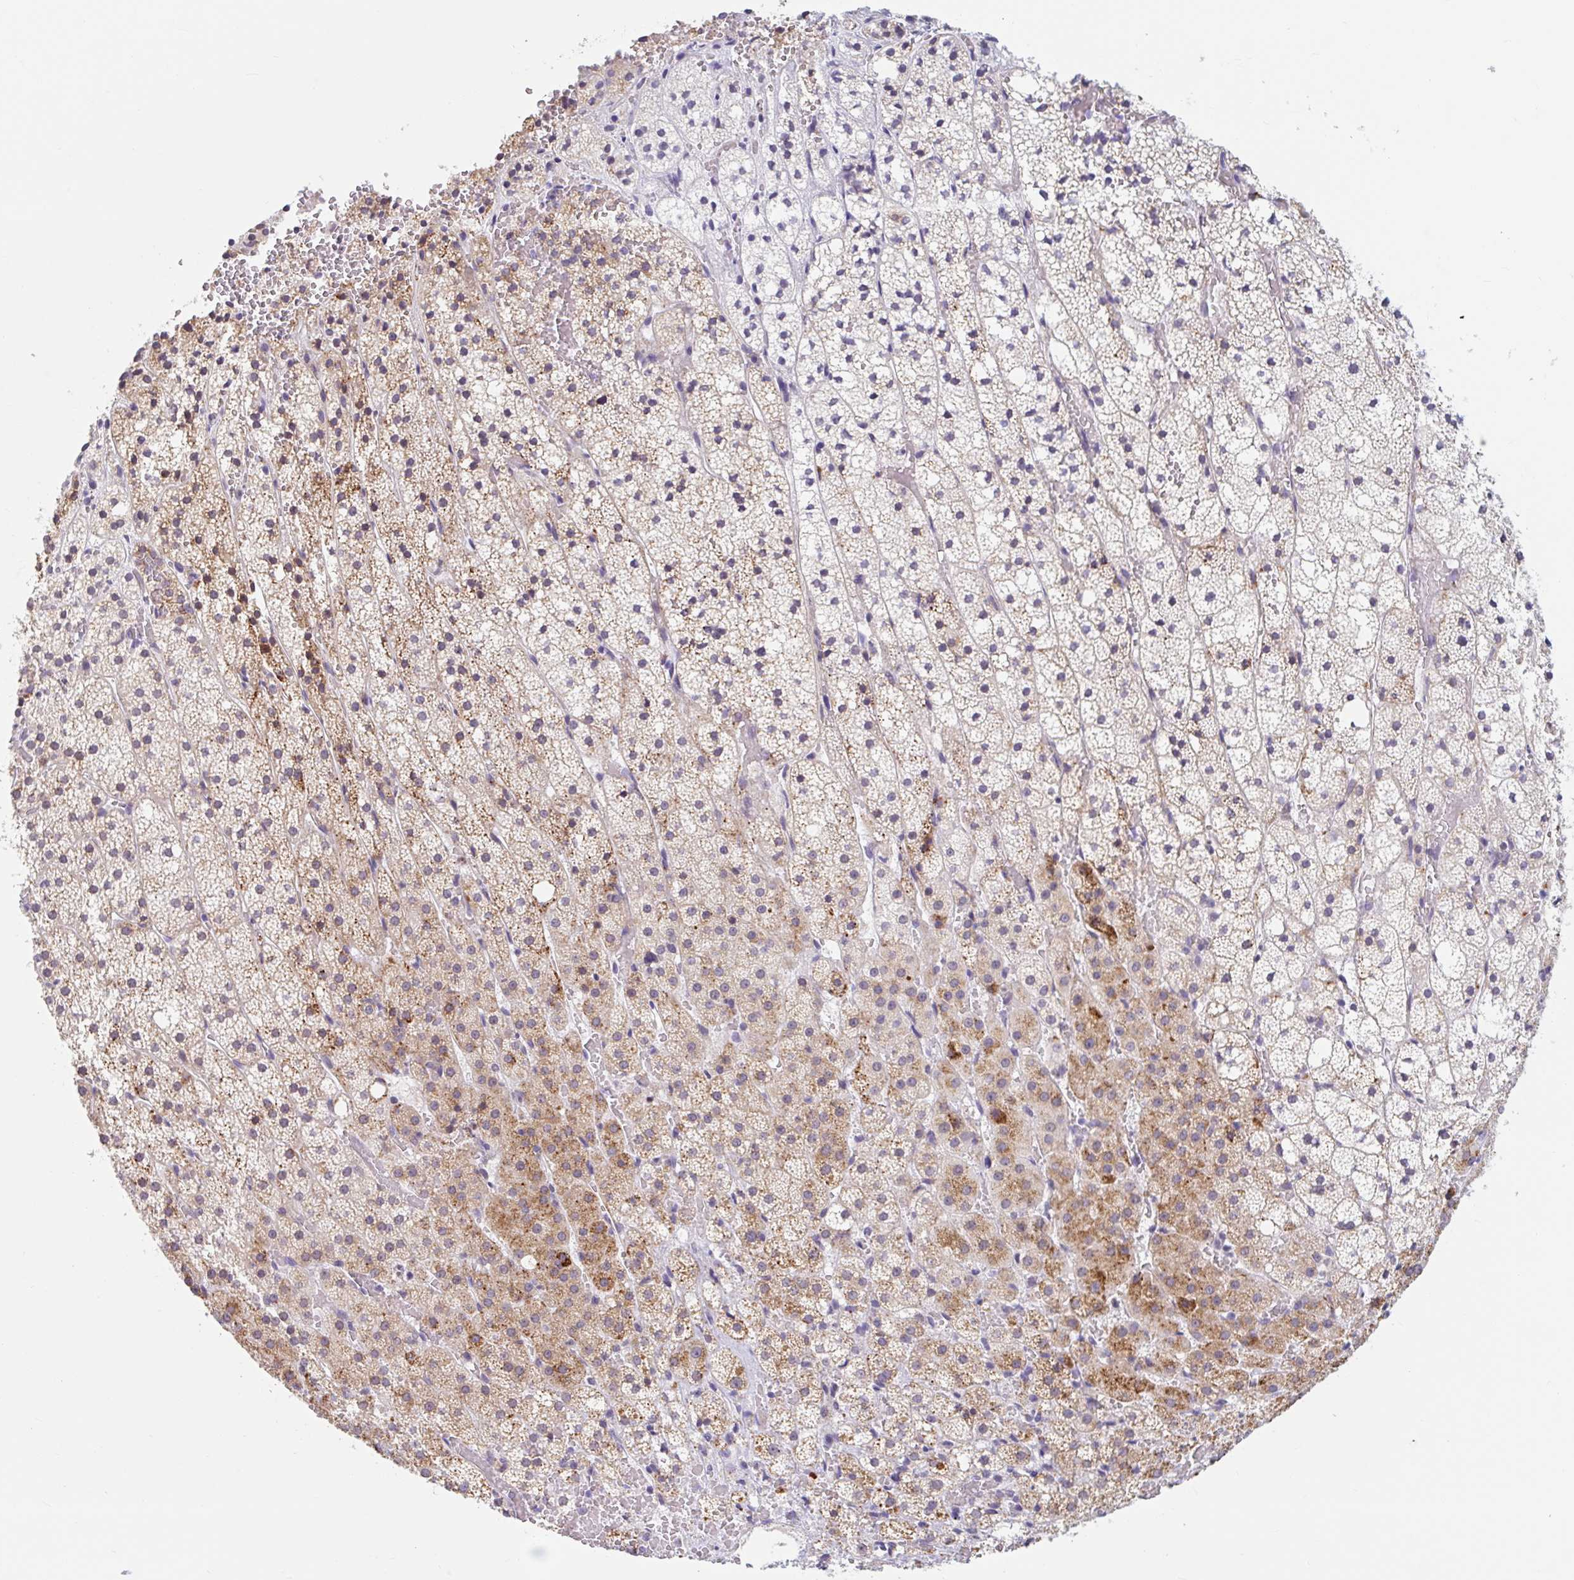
{"staining": {"intensity": "moderate", "quantity": ">75%", "location": "cytoplasmic/membranous"}, "tissue": "adrenal gland", "cell_type": "Glandular cells", "image_type": "normal", "snomed": [{"axis": "morphology", "description": "Normal tissue, NOS"}, {"axis": "topography", "description": "Adrenal gland"}], "caption": "High-power microscopy captured an IHC micrograph of normal adrenal gland, revealing moderate cytoplasmic/membranous positivity in approximately >75% of glandular cells.", "gene": "SRSF10", "patient": {"sex": "male", "age": 53}}